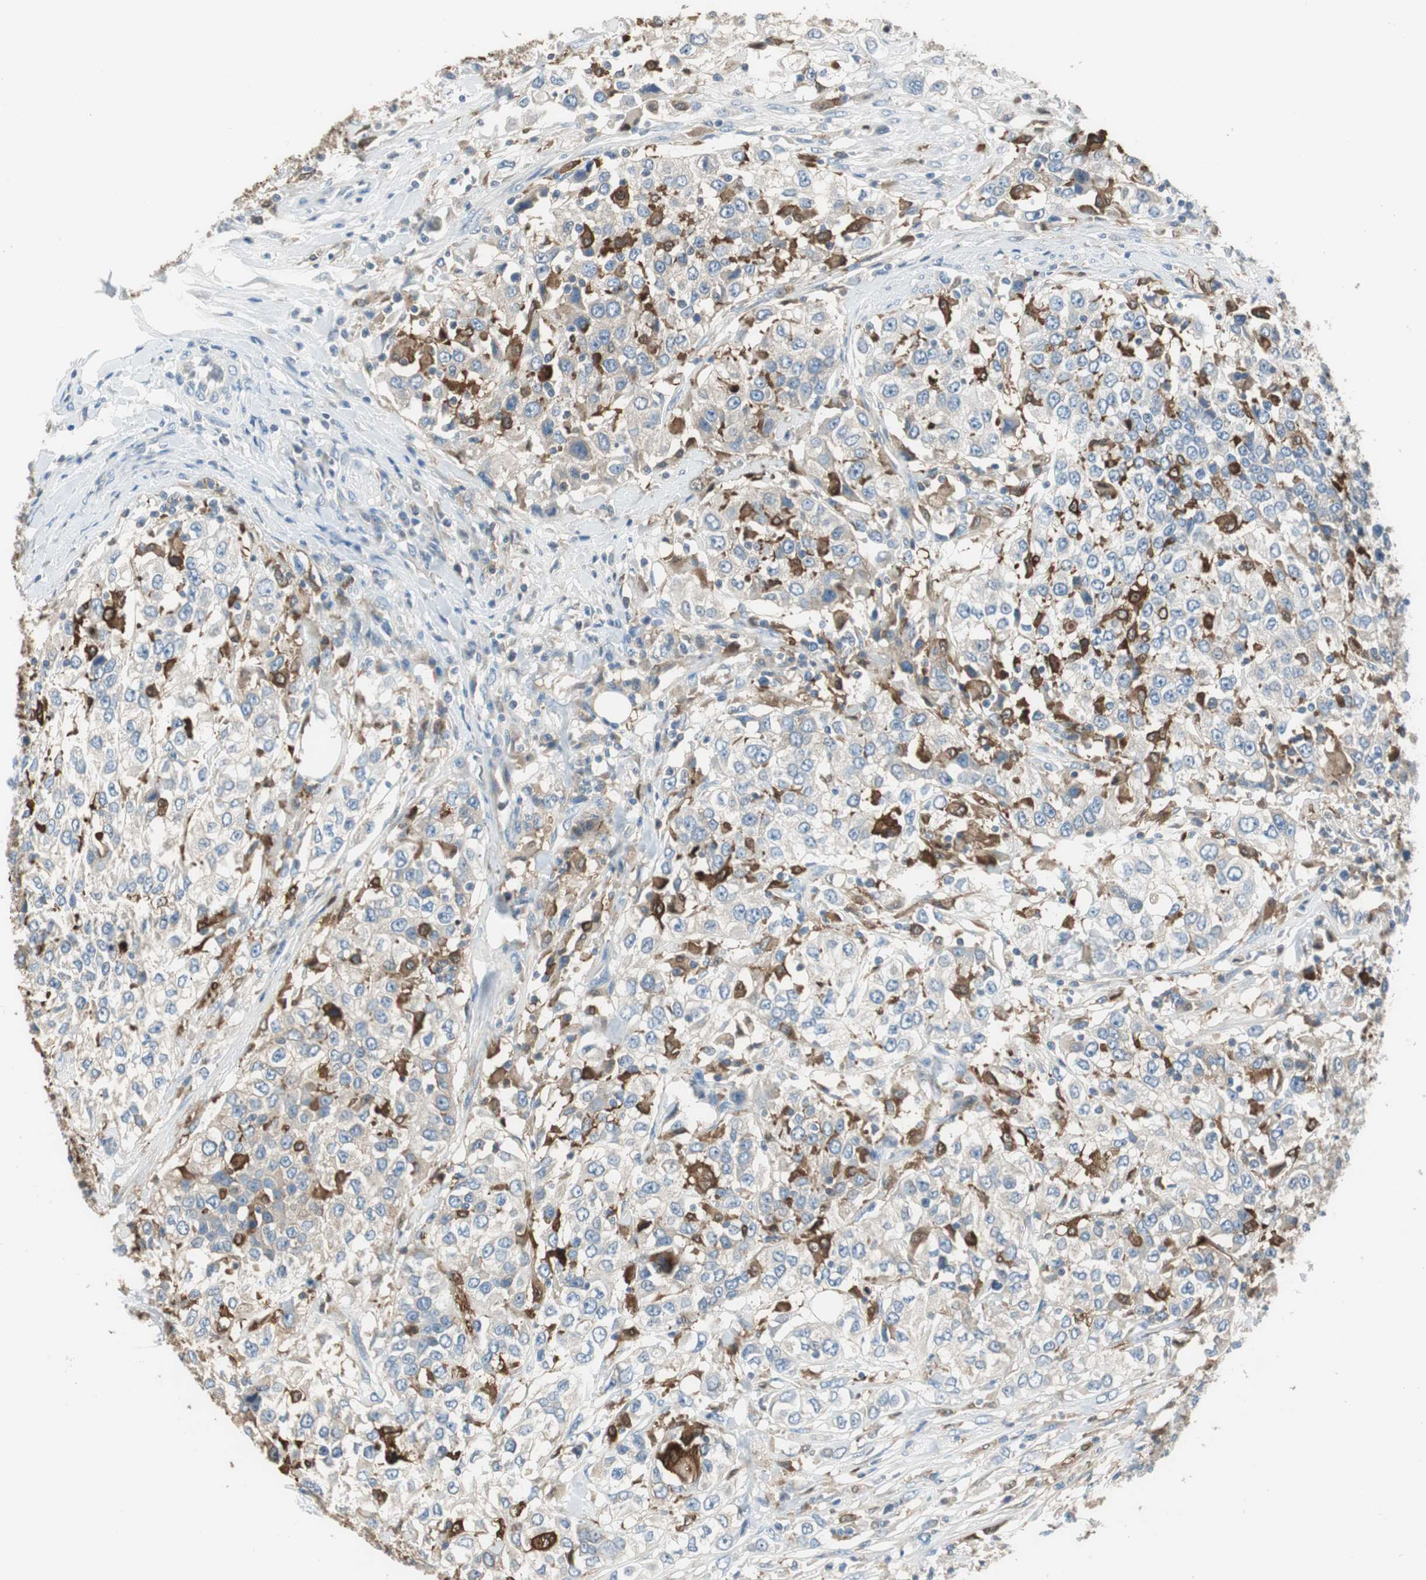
{"staining": {"intensity": "weak", "quantity": "<25%", "location": "cytoplasmic/membranous"}, "tissue": "urothelial cancer", "cell_type": "Tumor cells", "image_type": "cancer", "snomed": [{"axis": "morphology", "description": "Urothelial carcinoma, High grade"}, {"axis": "topography", "description": "Urinary bladder"}], "caption": "Tumor cells show no significant protein positivity in high-grade urothelial carcinoma.", "gene": "MSTO1", "patient": {"sex": "female", "age": 80}}